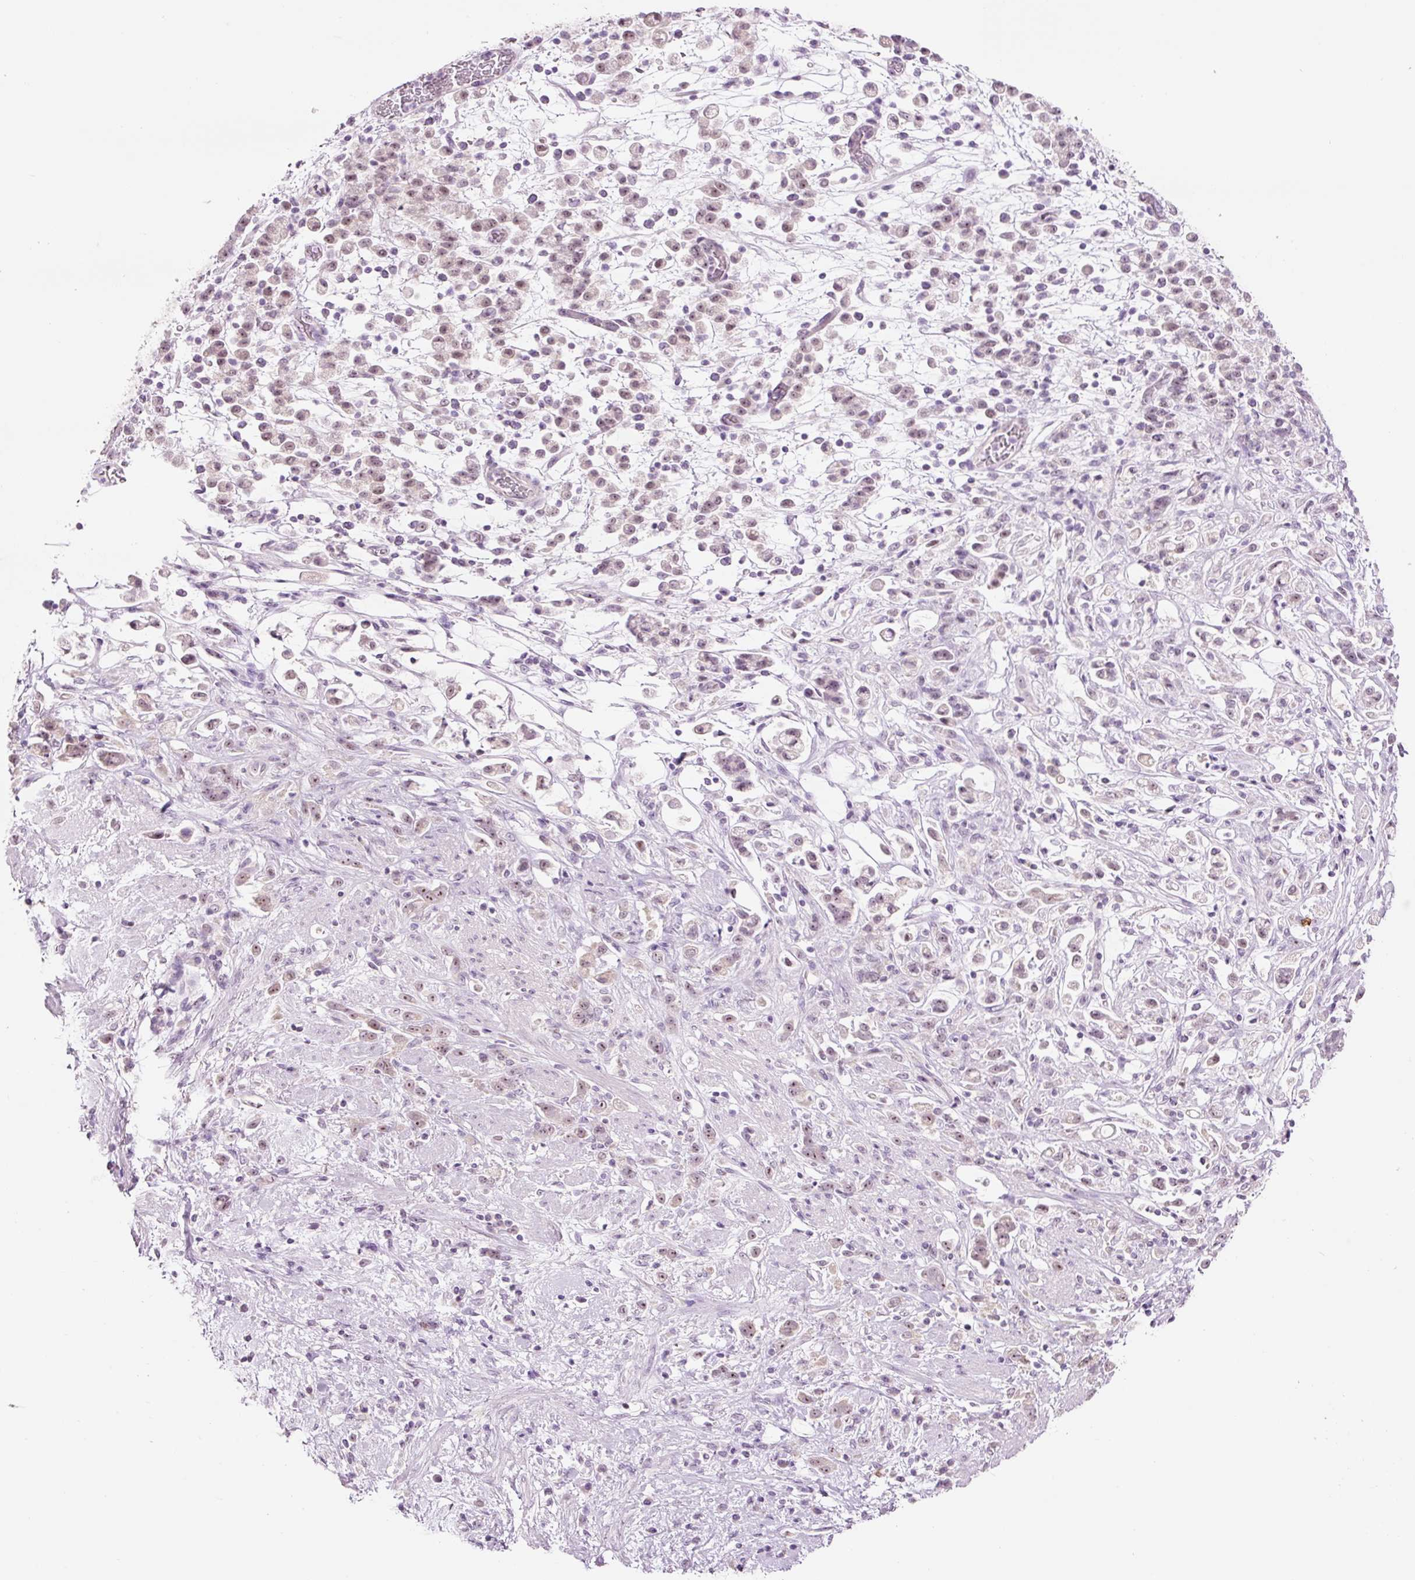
{"staining": {"intensity": "weak", "quantity": ">75%", "location": "nuclear"}, "tissue": "stomach cancer", "cell_type": "Tumor cells", "image_type": "cancer", "snomed": [{"axis": "morphology", "description": "Adenocarcinoma, NOS"}, {"axis": "topography", "description": "Stomach"}], "caption": "A micrograph of stomach cancer stained for a protein reveals weak nuclear brown staining in tumor cells.", "gene": "GCG", "patient": {"sex": "female", "age": 60}}